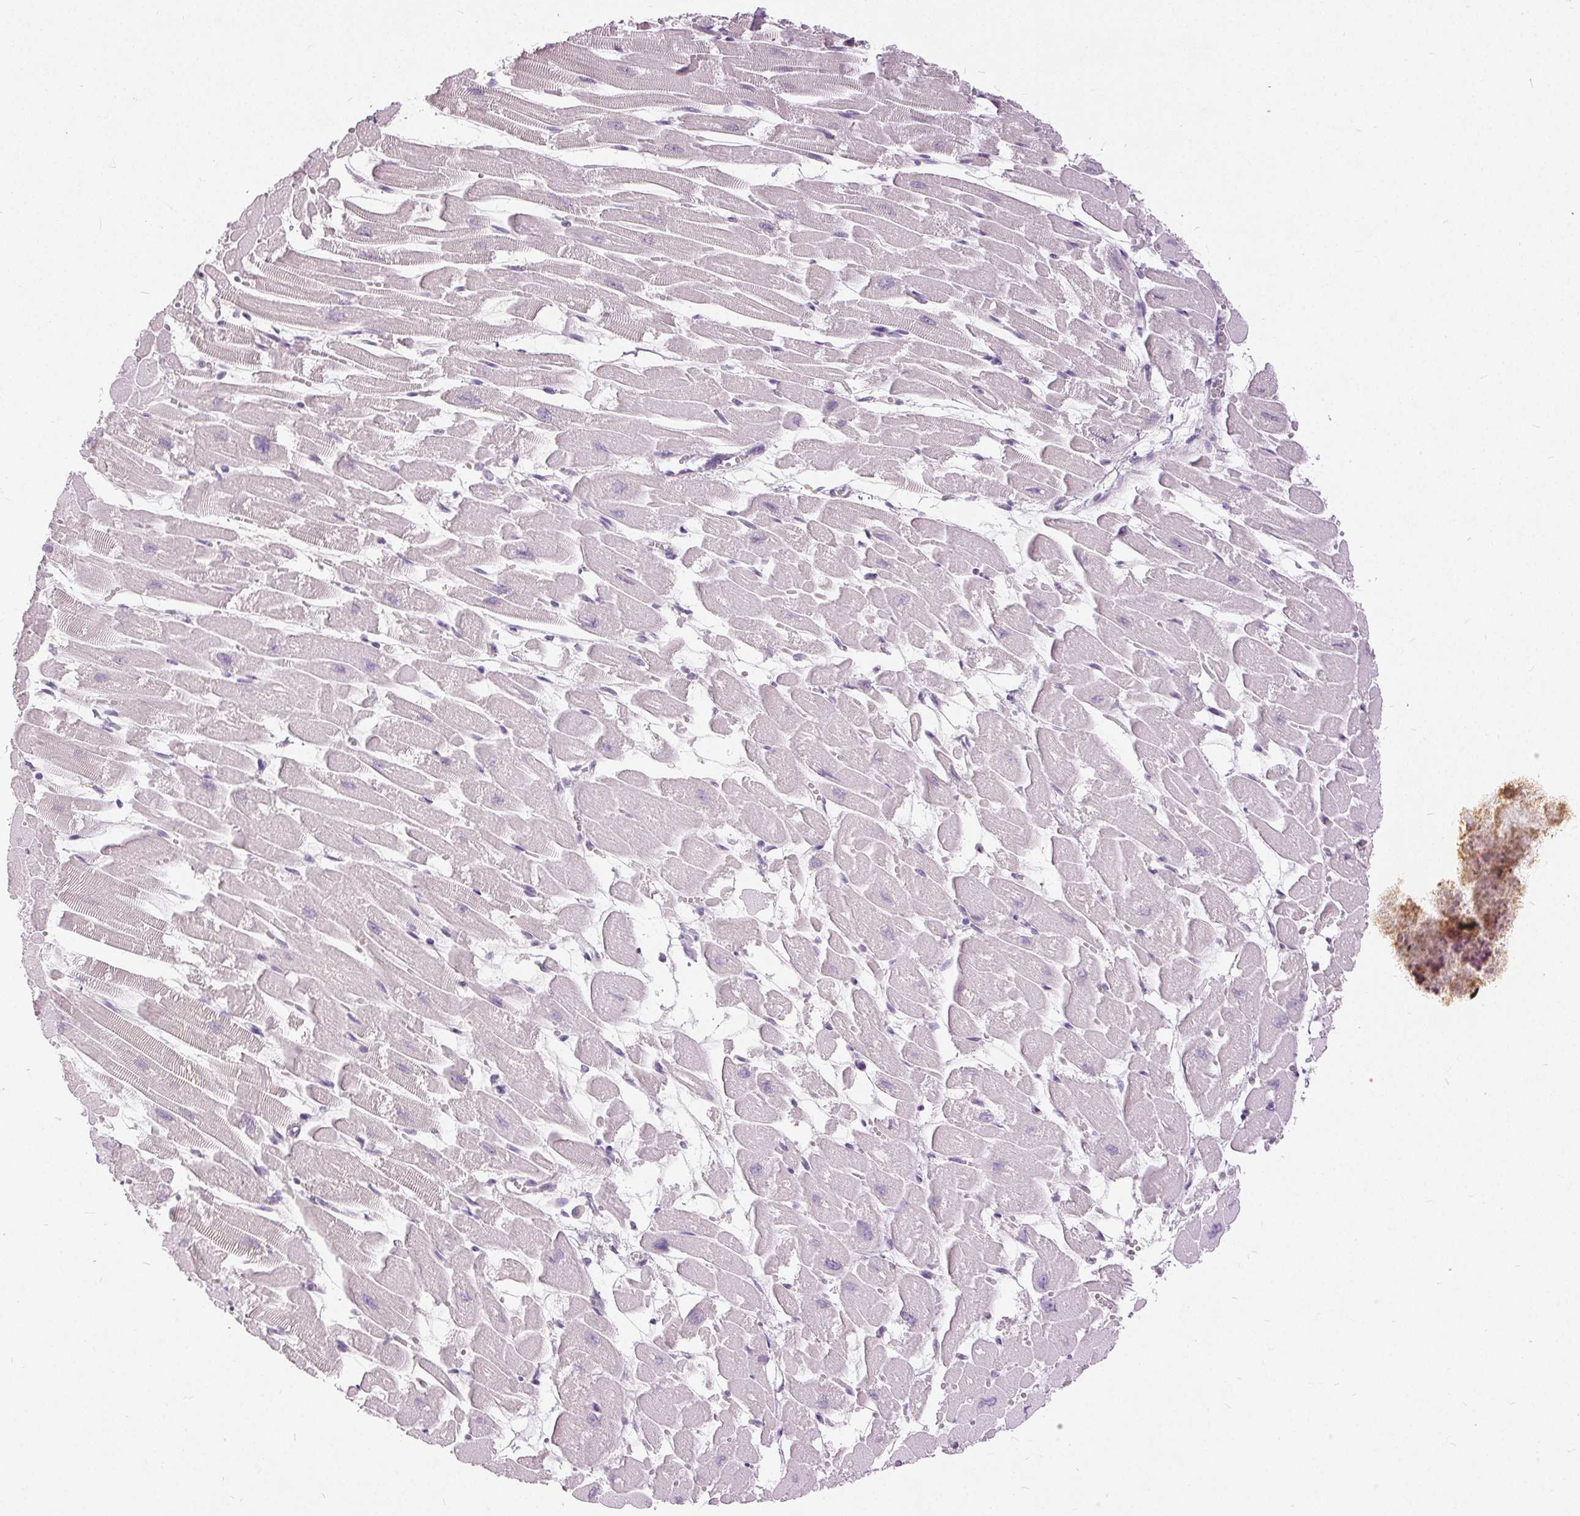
{"staining": {"intensity": "negative", "quantity": "none", "location": "none"}, "tissue": "heart muscle", "cell_type": "Cardiomyocytes", "image_type": "normal", "snomed": [{"axis": "morphology", "description": "Normal tissue, NOS"}, {"axis": "topography", "description": "Heart"}], "caption": "Image shows no protein staining in cardiomyocytes of unremarkable heart muscle.", "gene": "DSG3", "patient": {"sex": "female", "age": 52}}